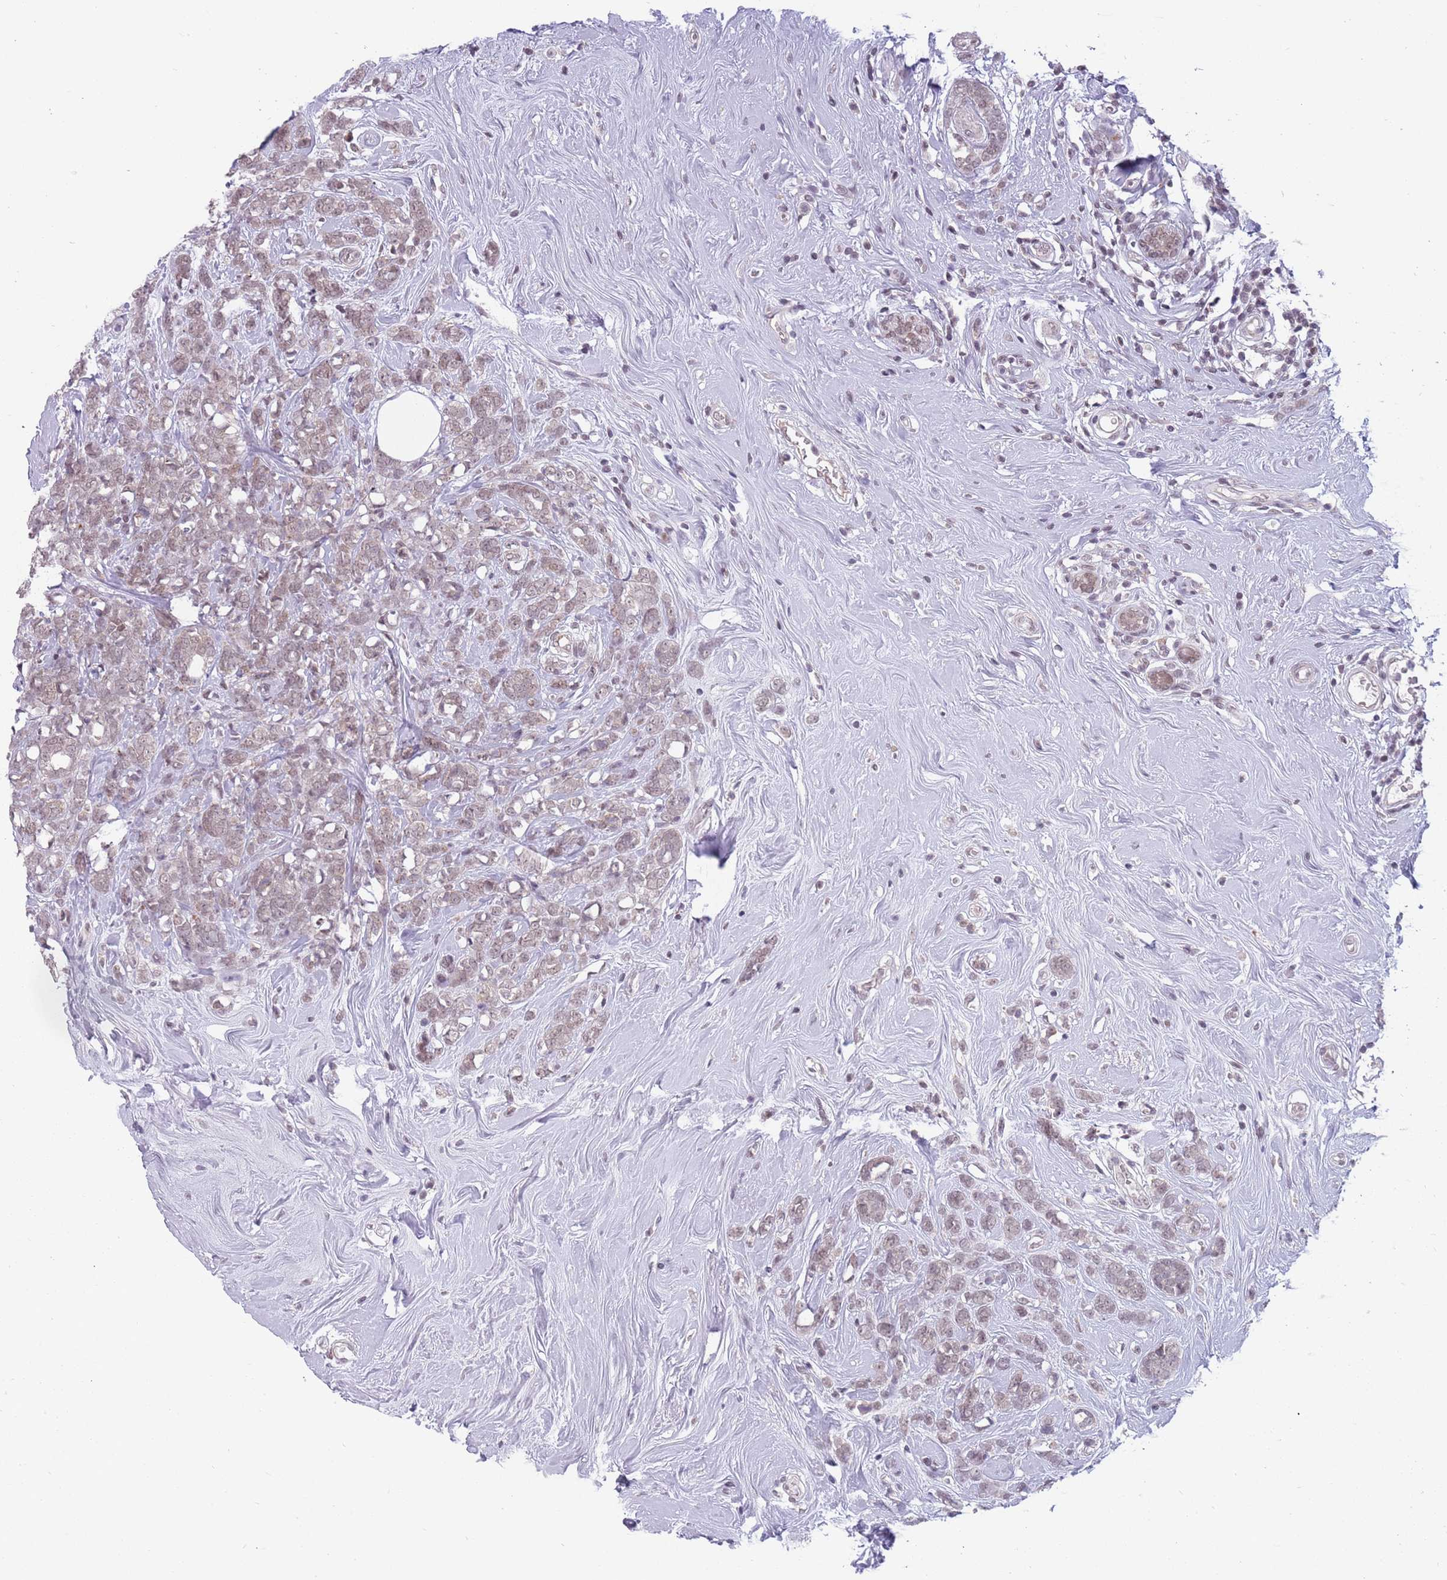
{"staining": {"intensity": "negative", "quantity": "none", "location": "none"}, "tissue": "breast cancer", "cell_type": "Tumor cells", "image_type": "cancer", "snomed": [{"axis": "morphology", "description": "Lobular carcinoma"}, {"axis": "topography", "description": "Breast"}], "caption": "IHC of human breast lobular carcinoma reveals no expression in tumor cells.", "gene": "ZNF574", "patient": {"sex": "female", "age": 58}}